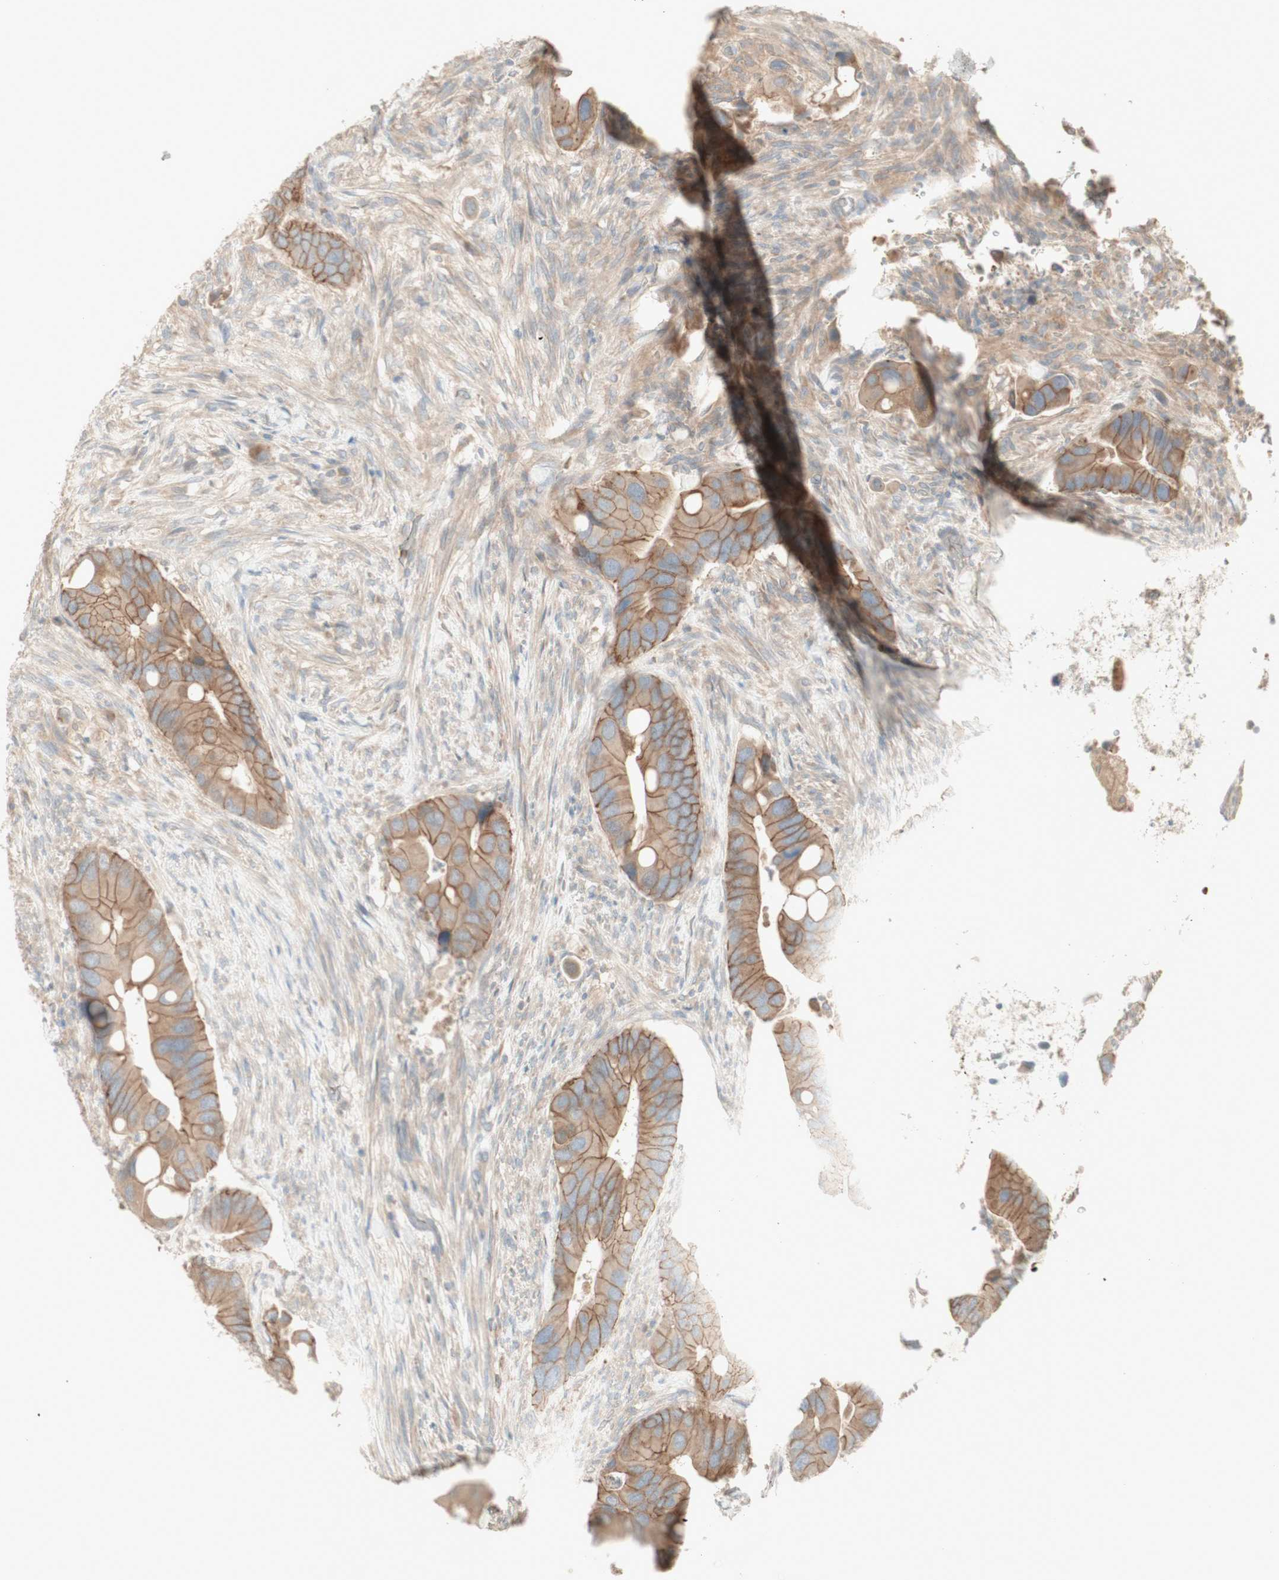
{"staining": {"intensity": "moderate", "quantity": ">75%", "location": "cytoplasmic/membranous"}, "tissue": "colorectal cancer", "cell_type": "Tumor cells", "image_type": "cancer", "snomed": [{"axis": "morphology", "description": "Adenocarcinoma, NOS"}, {"axis": "topography", "description": "Rectum"}], "caption": "Approximately >75% of tumor cells in human colorectal cancer display moderate cytoplasmic/membranous protein staining as visualized by brown immunohistochemical staining.", "gene": "PTGER4", "patient": {"sex": "female", "age": 57}}